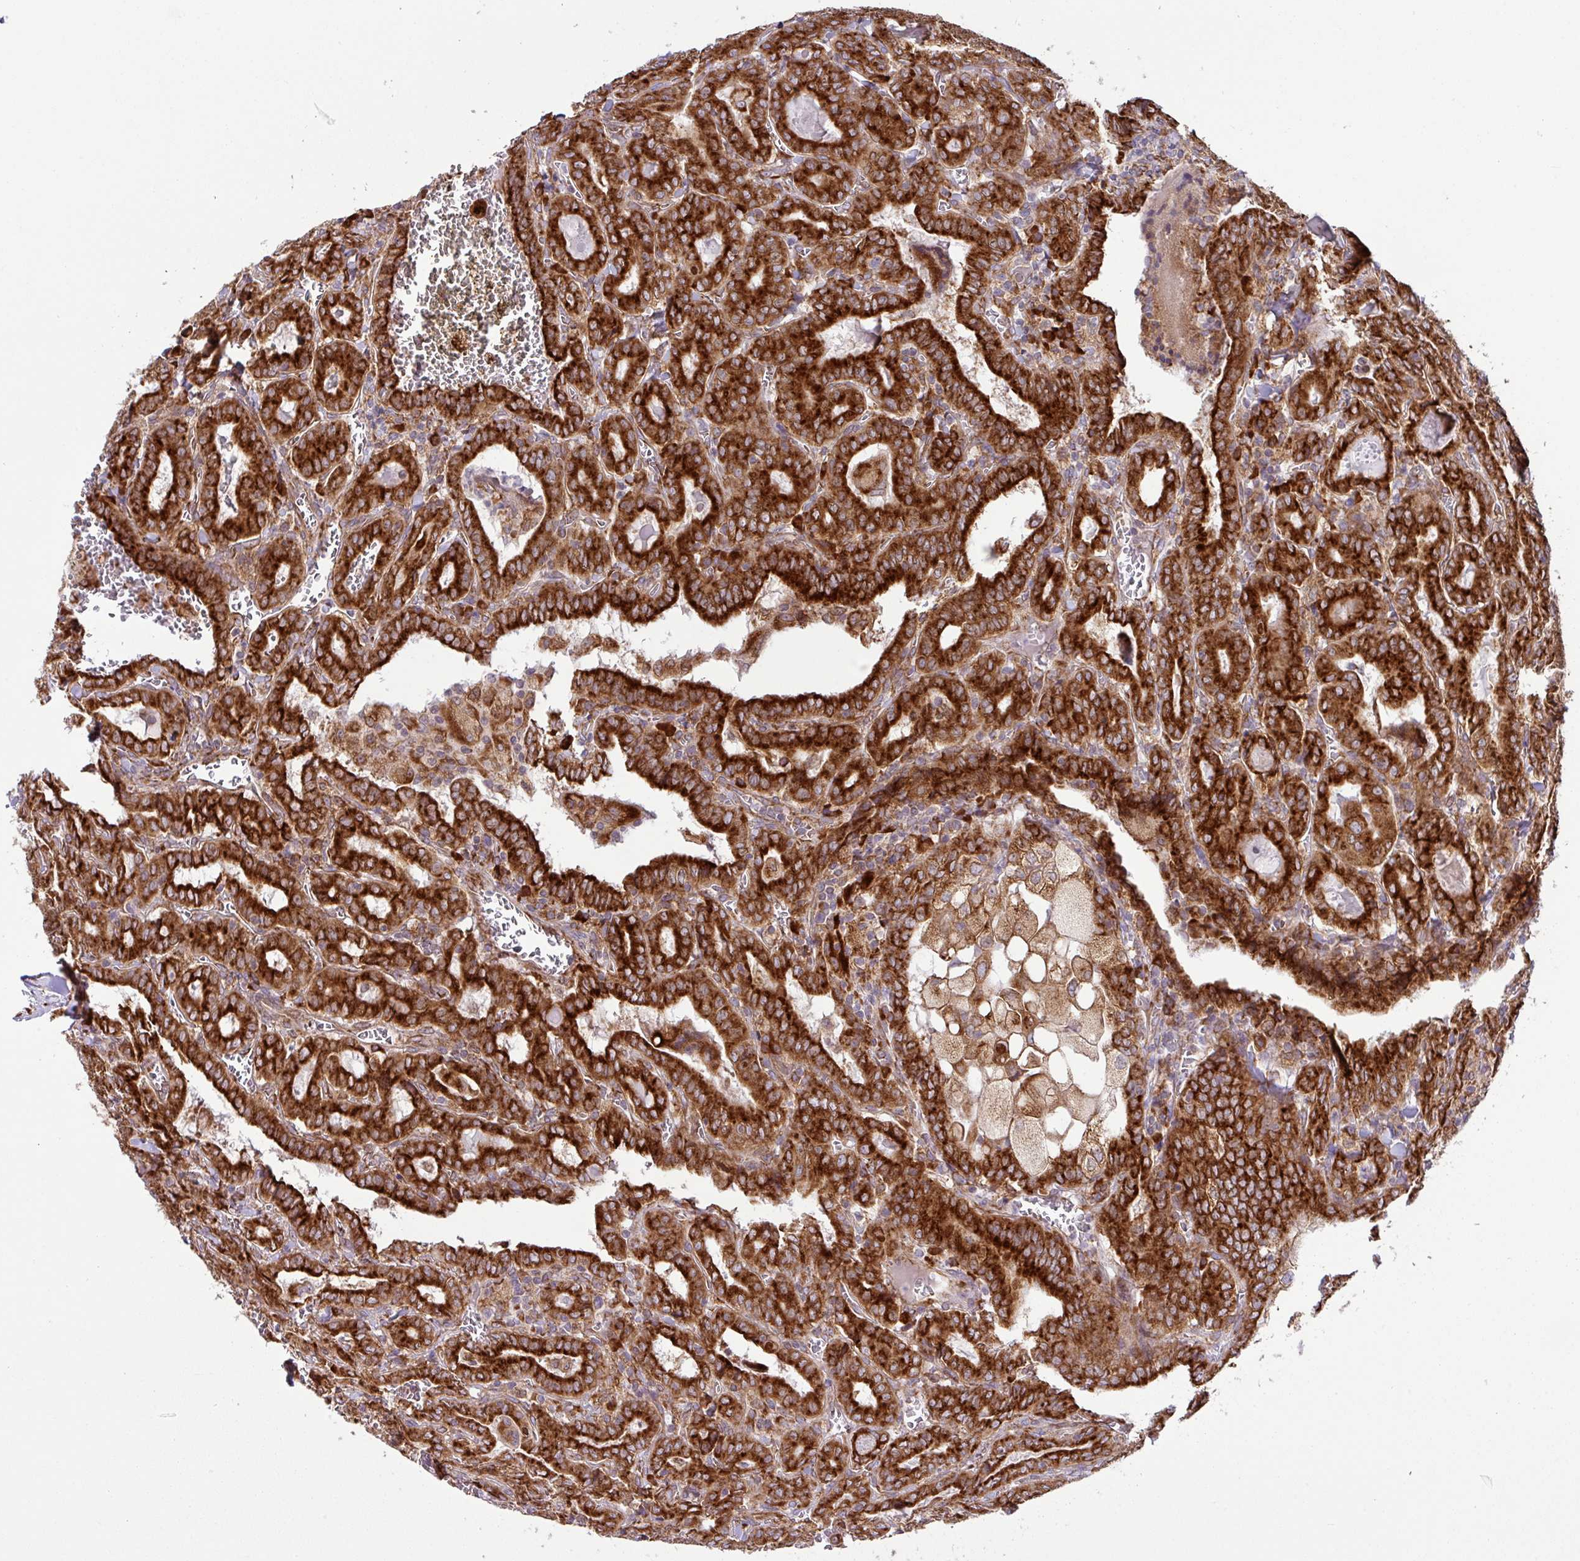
{"staining": {"intensity": "strong", "quantity": ">75%", "location": "cytoplasmic/membranous"}, "tissue": "thyroid cancer", "cell_type": "Tumor cells", "image_type": "cancer", "snomed": [{"axis": "morphology", "description": "Papillary adenocarcinoma, NOS"}, {"axis": "topography", "description": "Thyroid gland"}], "caption": "Tumor cells display high levels of strong cytoplasmic/membranous expression in about >75% of cells in human papillary adenocarcinoma (thyroid). The staining was performed using DAB to visualize the protein expression in brown, while the nuclei were stained in blue with hematoxylin (Magnification: 20x).", "gene": "SLC39A7", "patient": {"sex": "female", "age": 72}}